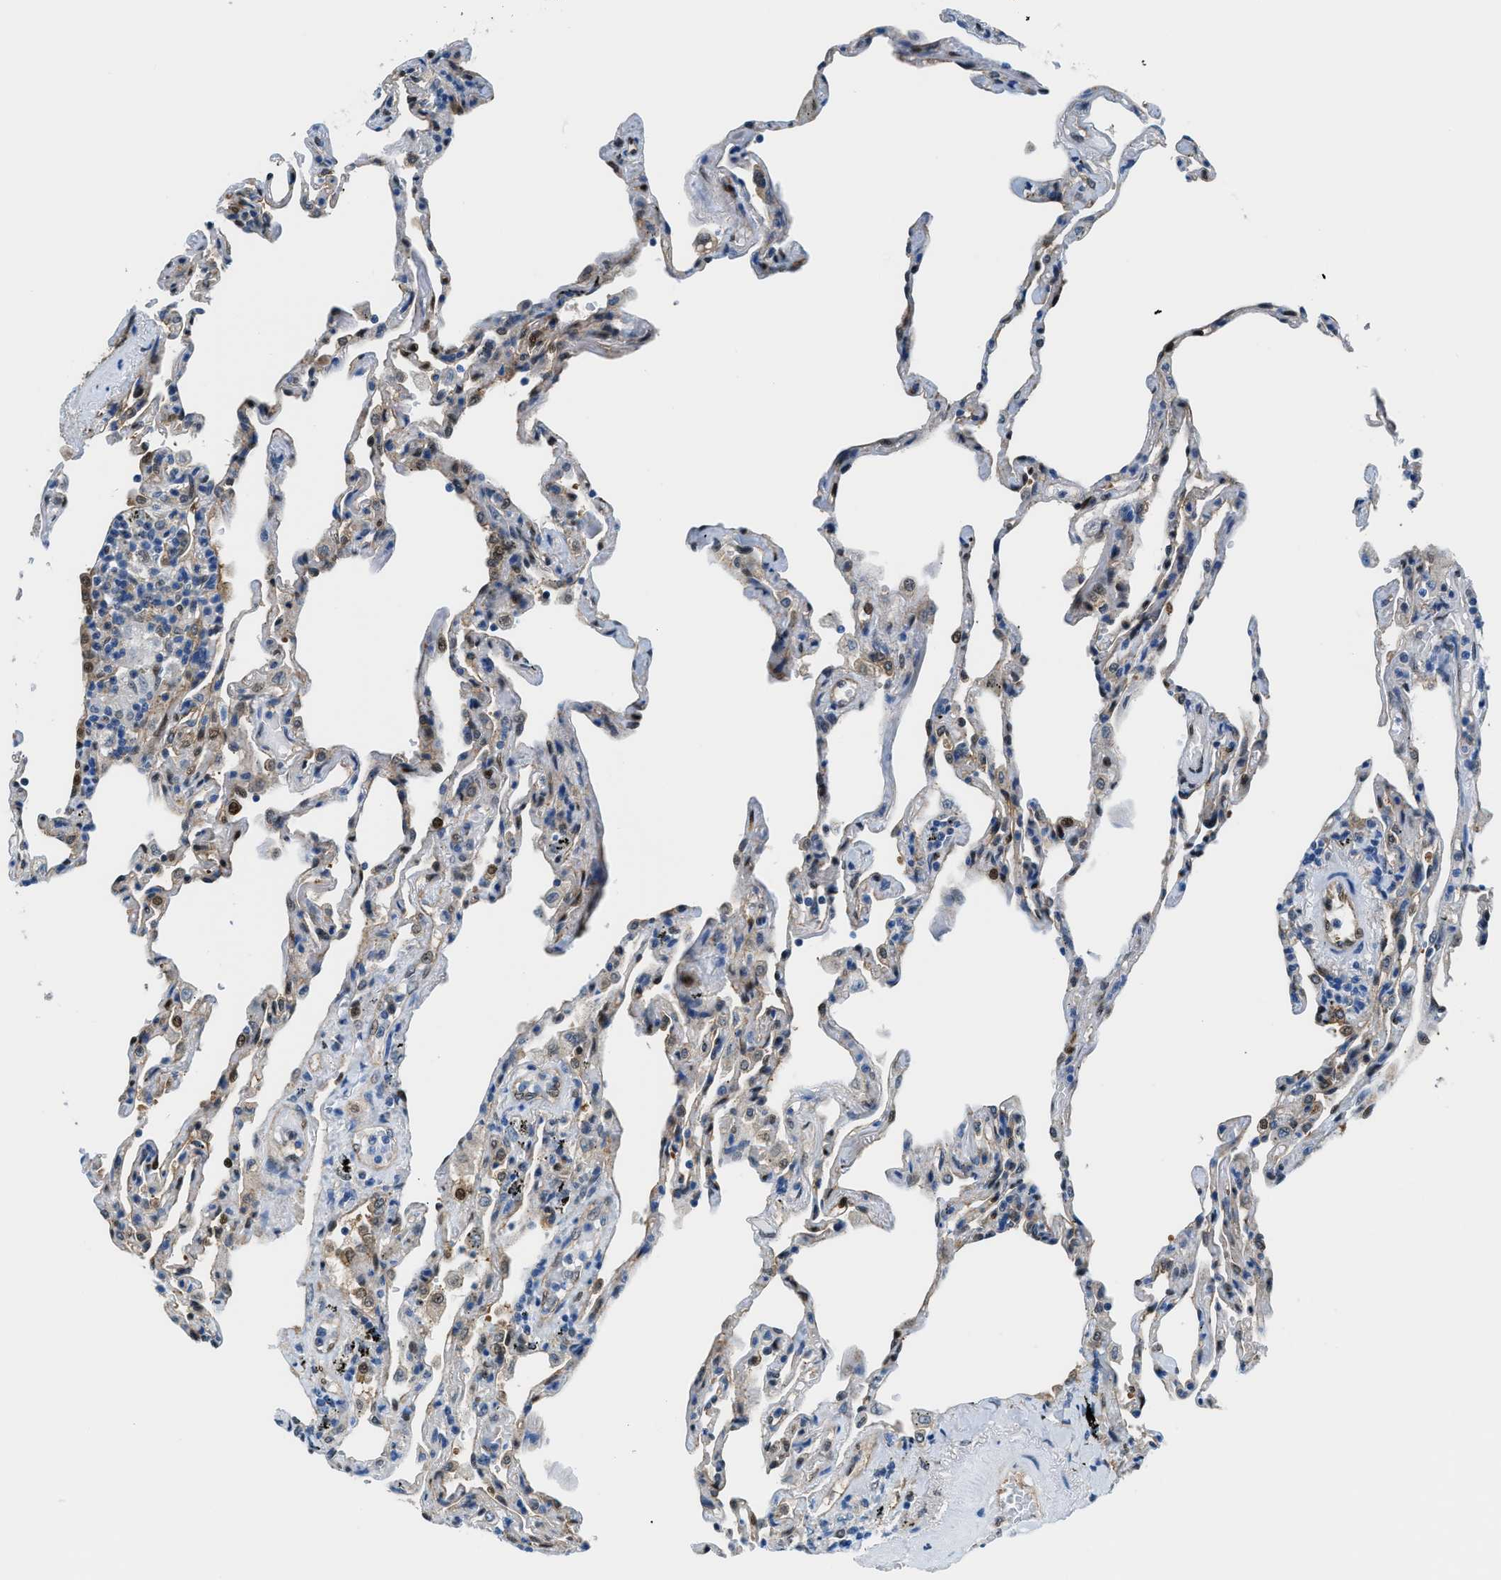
{"staining": {"intensity": "moderate", "quantity": "25%-75%", "location": "cytoplasmic/membranous,nuclear"}, "tissue": "lung", "cell_type": "Alveolar cells", "image_type": "normal", "snomed": [{"axis": "morphology", "description": "Normal tissue, NOS"}, {"axis": "topography", "description": "Lung"}], "caption": "About 25%-75% of alveolar cells in benign human lung reveal moderate cytoplasmic/membranous,nuclear protein positivity as visualized by brown immunohistochemical staining.", "gene": "YWHAE", "patient": {"sex": "male", "age": 59}}